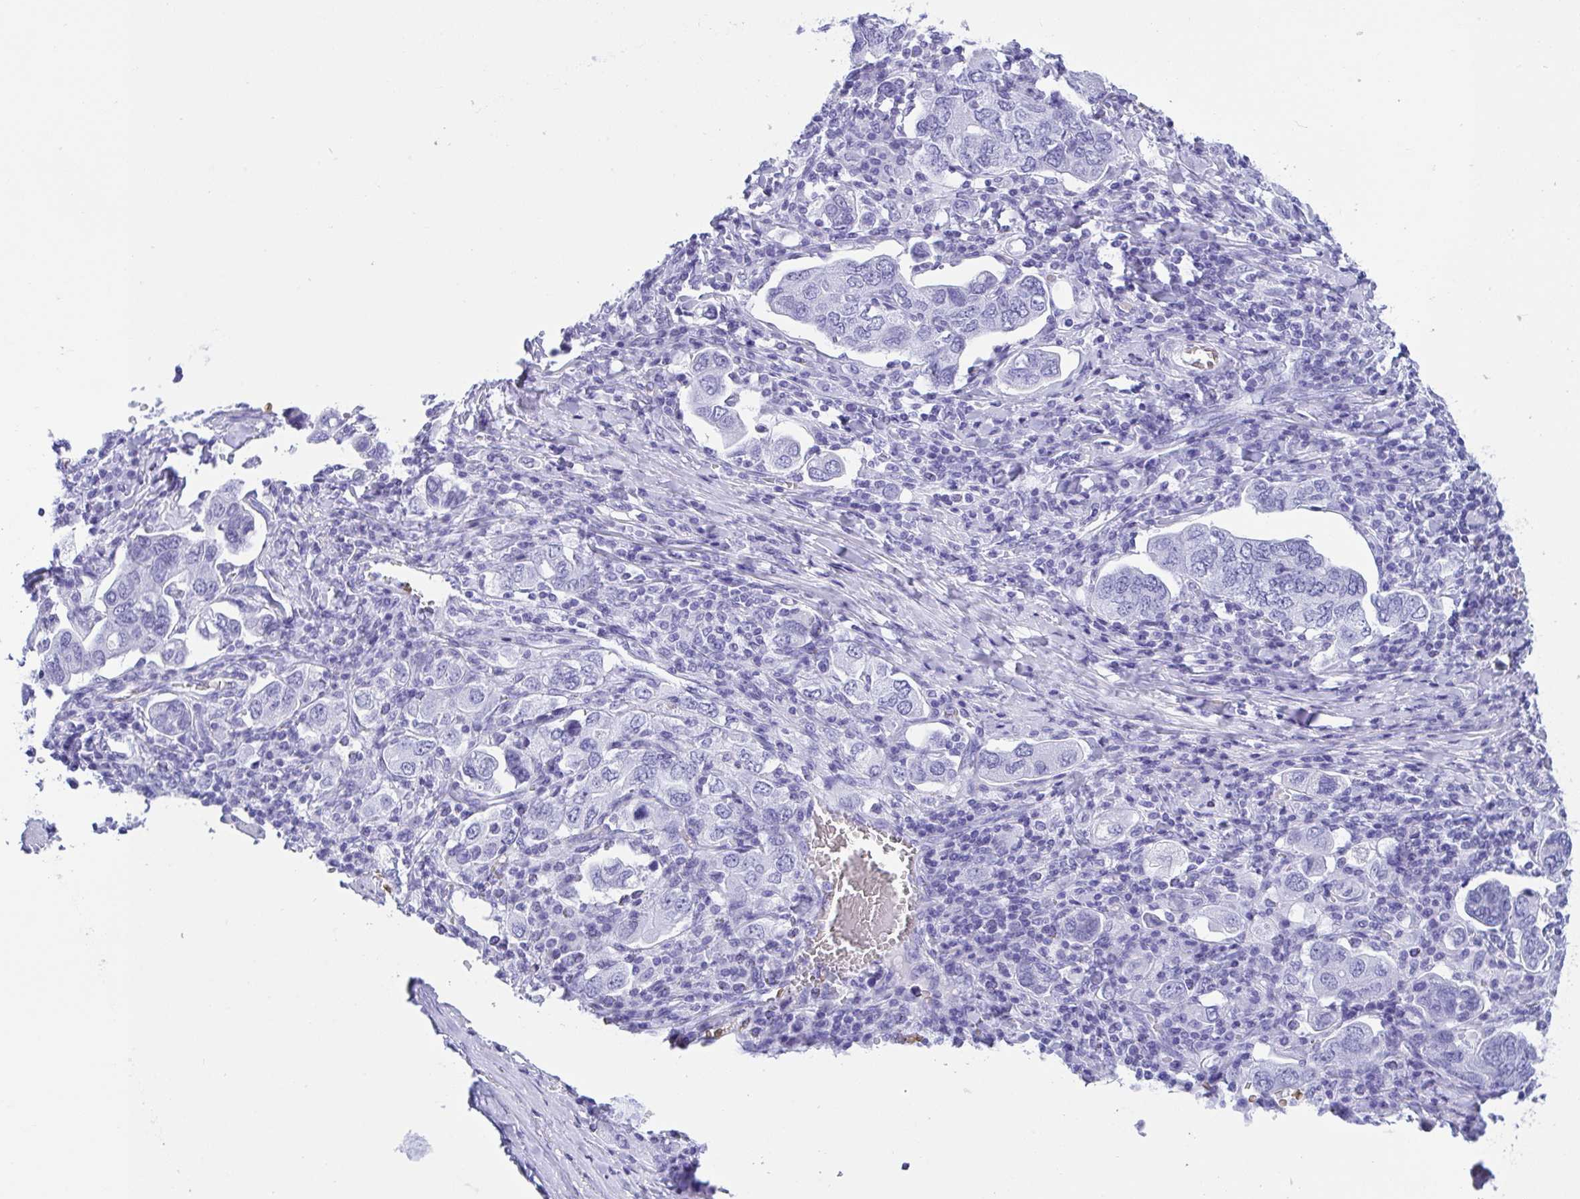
{"staining": {"intensity": "negative", "quantity": "none", "location": "none"}, "tissue": "stomach cancer", "cell_type": "Tumor cells", "image_type": "cancer", "snomed": [{"axis": "morphology", "description": "Adenocarcinoma, NOS"}, {"axis": "topography", "description": "Stomach, upper"}, {"axis": "topography", "description": "Stomach"}], "caption": "Tumor cells are negative for protein expression in human stomach adenocarcinoma. The staining is performed using DAB (3,3'-diaminobenzidine) brown chromogen with nuclei counter-stained in using hematoxylin.", "gene": "ANK1", "patient": {"sex": "male", "age": 62}}